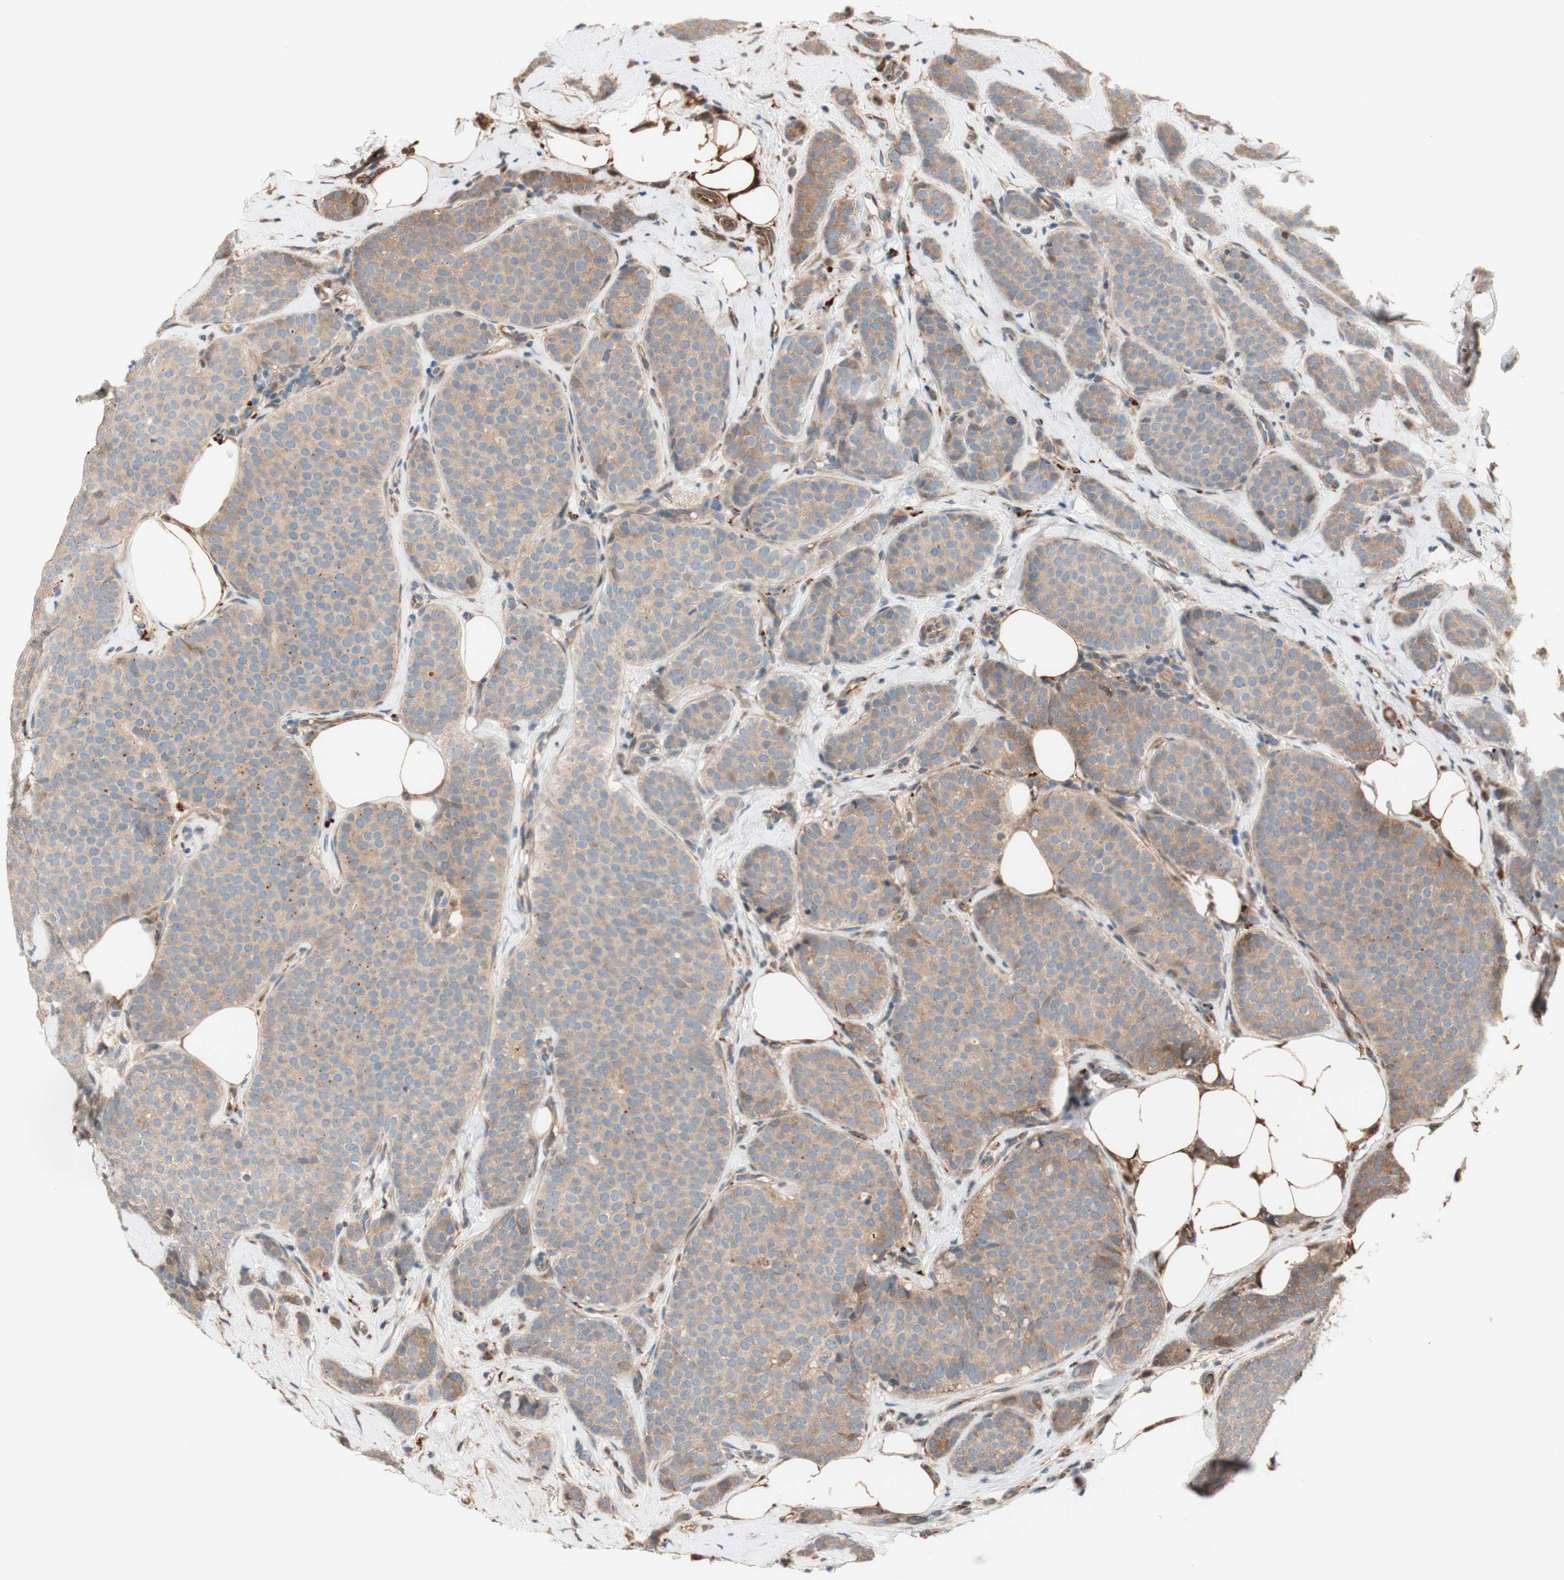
{"staining": {"intensity": "negative", "quantity": "none", "location": "none"}, "tissue": "breast cancer", "cell_type": "Tumor cells", "image_type": "cancer", "snomed": [{"axis": "morphology", "description": "Lobular carcinoma"}, {"axis": "topography", "description": "Skin"}, {"axis": "topography", "description": "Breast"}], "caption": "Immunohistochemistry image of neoplastic tissue: breast cancer stained with DAB displays no significant protein expression in tumor cells. Brightfield microscopy of immunohistochemistry (IHC) stained with DAB (3,3'-diaminobenzidine) (brown) and hematoxylin (blue), captured at high magnification.", "gene": "PTPN21", "patient": {"sex": "female", "age": 46}}